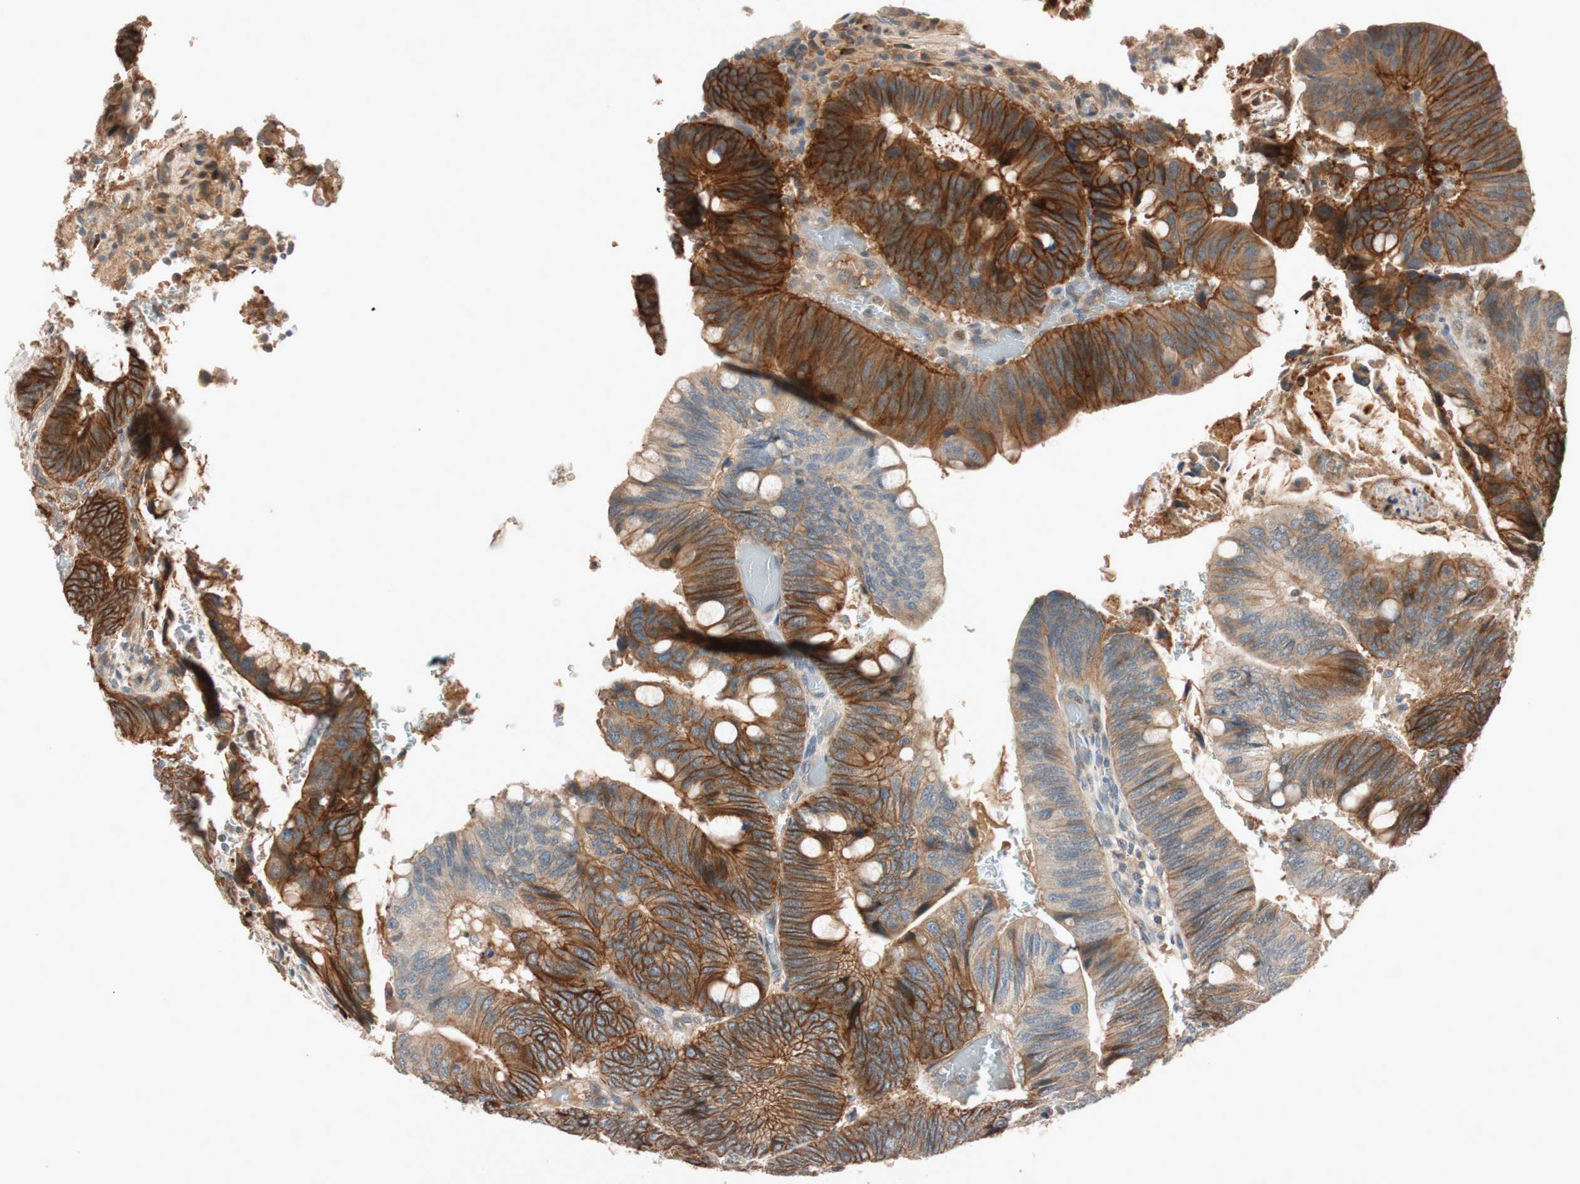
{"staining": {"intensity": "strong", "quantity": ">75%", "location": "cytoplasmic/membranous"}, "tissue": "colorectal cancer", "cell_type": "Tumor cells", "image_type": "cancer", "snomed": [{"axis": "morphology", "description": "Normal tissue, NOS"}, {"axis": "morphology", "description": "Adenocarcinoma, NOS"}, {"axis": "topography", "description": "Rectum"}, {"axis": "topography", "description": "Peripheral nerve tissue"}], "caption": "Brown immunohistochemical staining in colorectal adenocarcinoma demonstrates strong cytoplasmic/membranous staining in approximately >75% of tumor cells.", "gene": "EPHA6", "patient": {"sex": "male", "age": 92}}